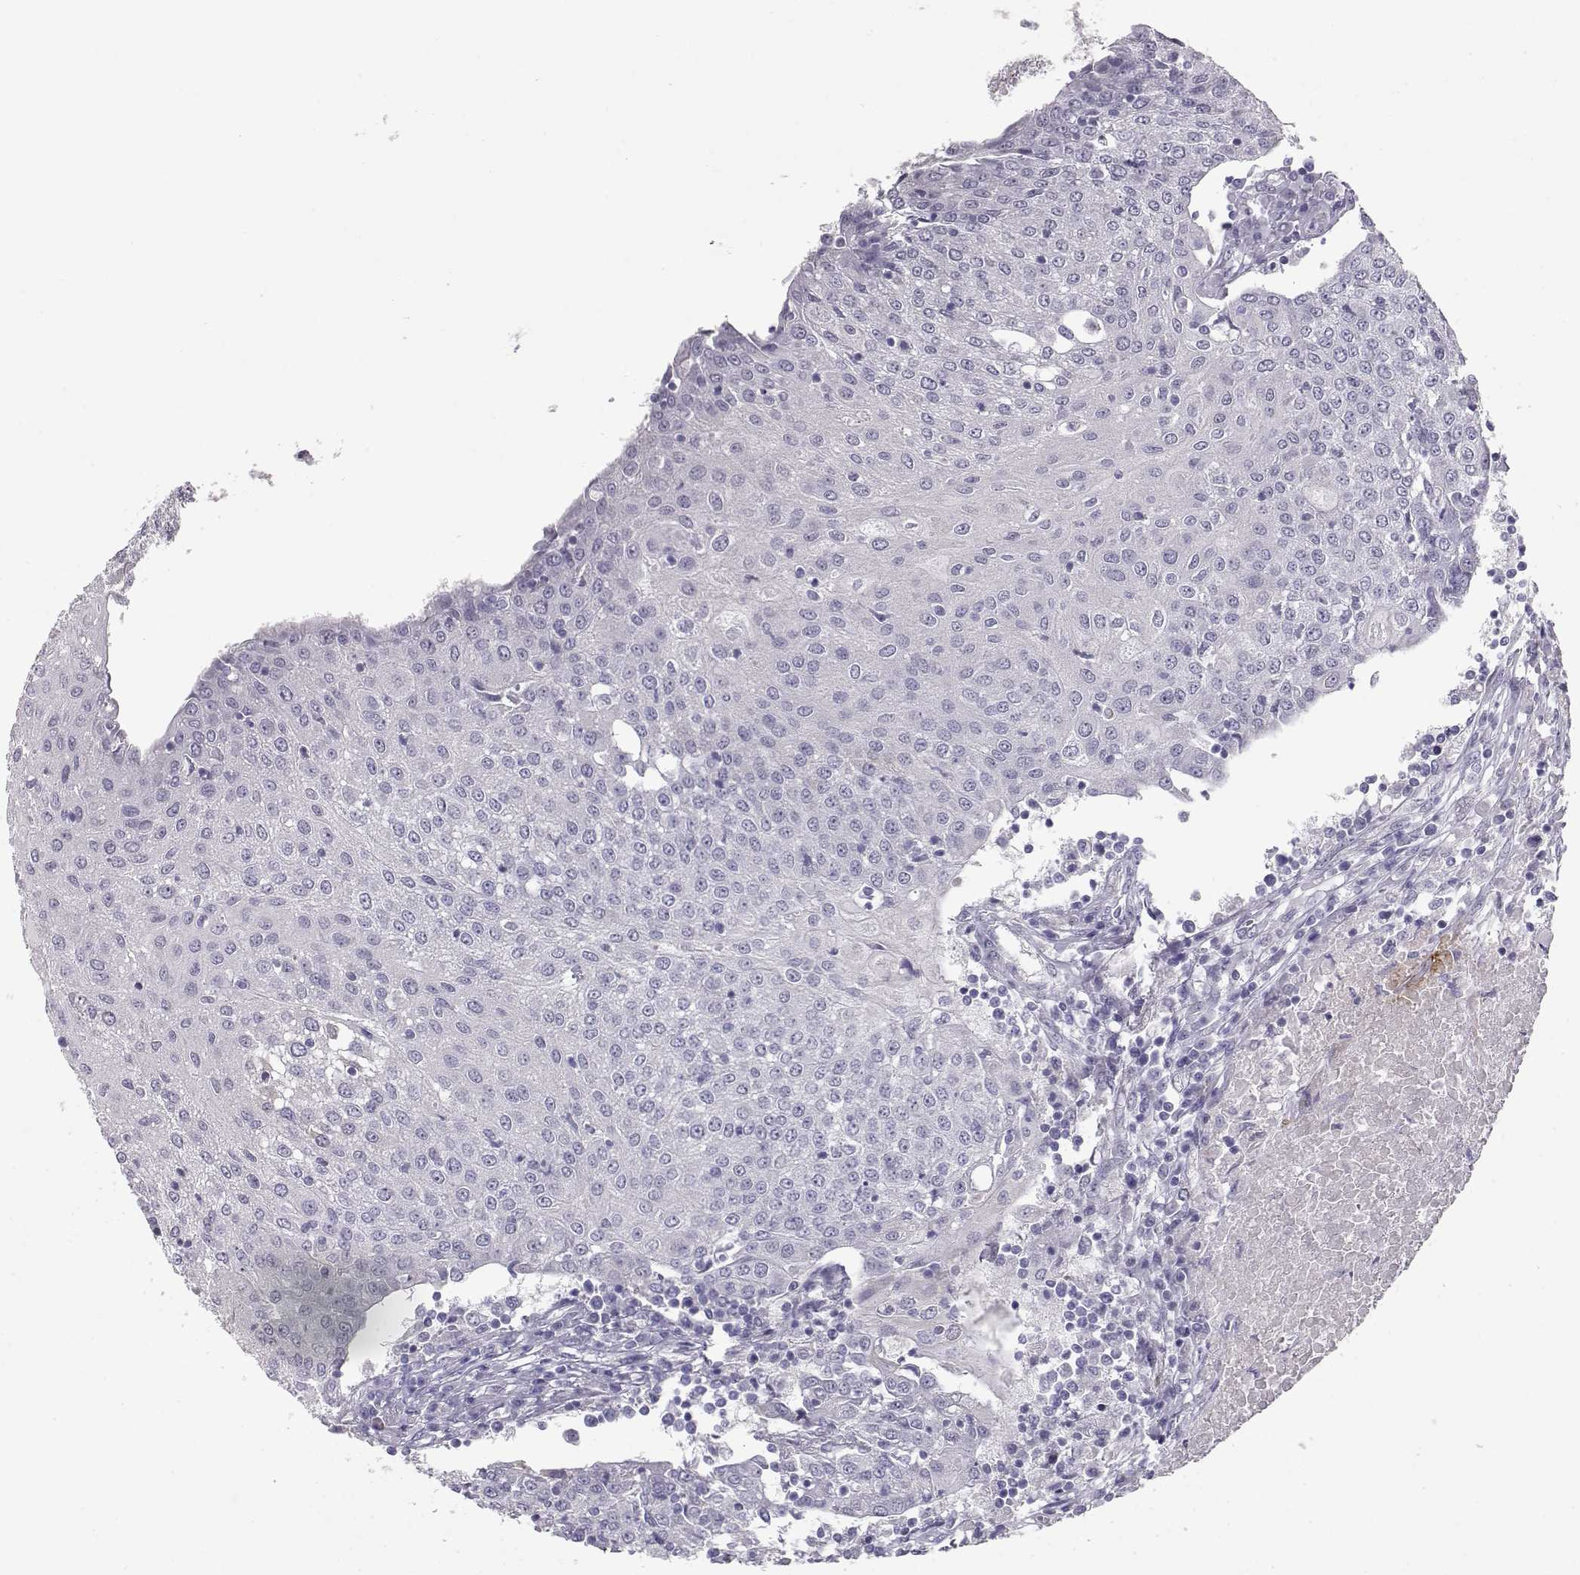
{"staining": {"intensity": "negative", "quantity": "none", "location": "none"}, "tissue": "urothelial cancer", "cell_type": "Tumor cells", "image_type": "cancer", "snomed": [{"axis": "morphology", "description": "Urothelial carcinoma, High grade"}, {"axis": "topography", "description": "Urinary bladder"}], "caption": "Immunohistochemical staining of human urothelial cancer demonstrates no significant positivity in tumor cells.", "gene": "LAMB3", "patient": {"sex": "female", "age": 85}}